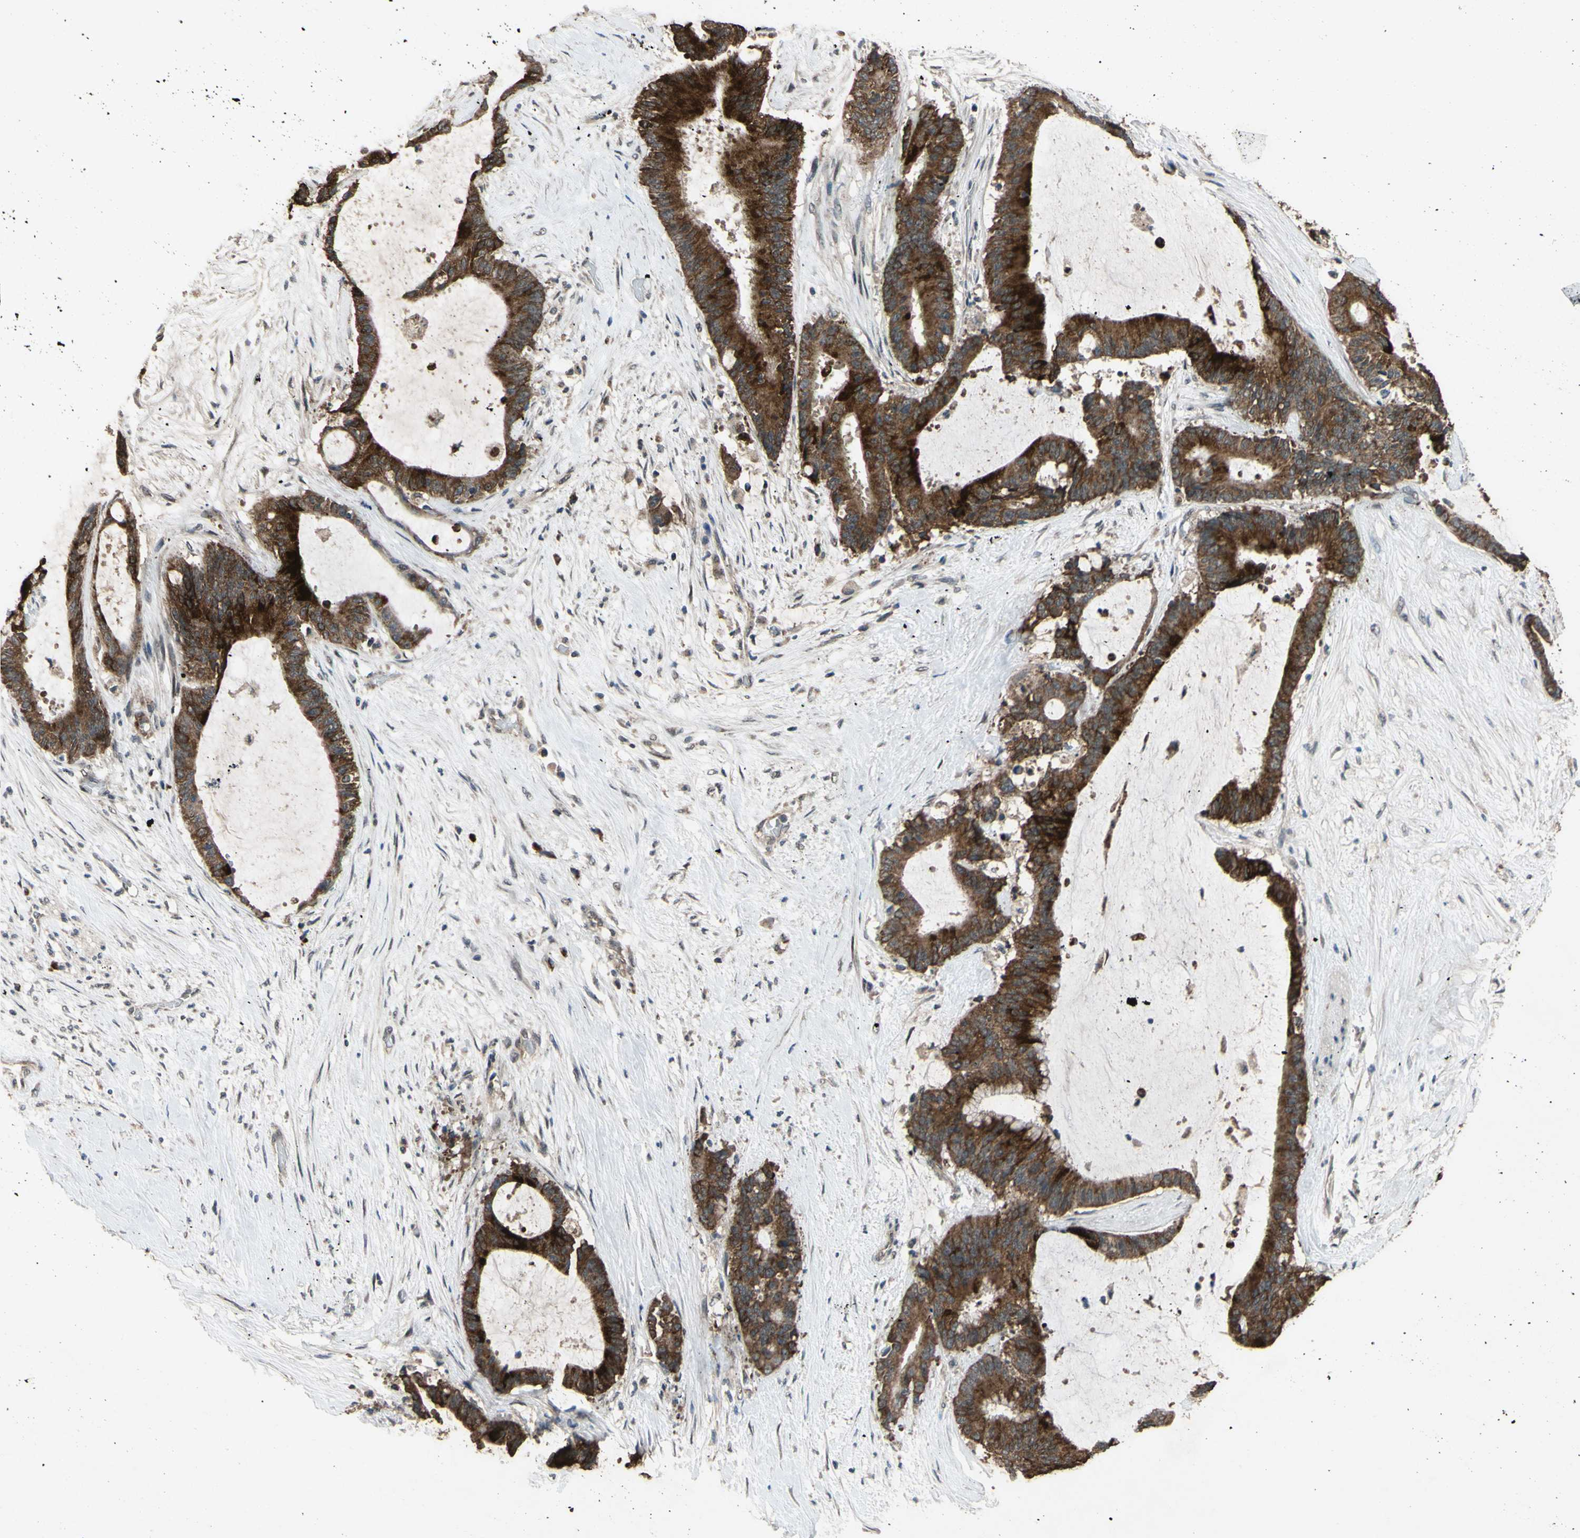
{"staining": {"intensity": "strong", "quantity": ">75%", "location": "cytoplasmic/membranous"}, "tissue": "liver cancer", "cell_type": "Tumor cells", "image_type": "cancer", "snomed": [{"axis": "morphology", "description": "Cholangiocarcinoma"}, {"axis": "topography", "description": "Liver"}], "caption": "A high amount of strong cytoplasmic/membranous positivity is appreciated in about >75% of tumor cells in liver cancer (cholangiocarcinoma) tissue.", "gene": "CD164", "patient": {"sex": "female", "age": 73}}